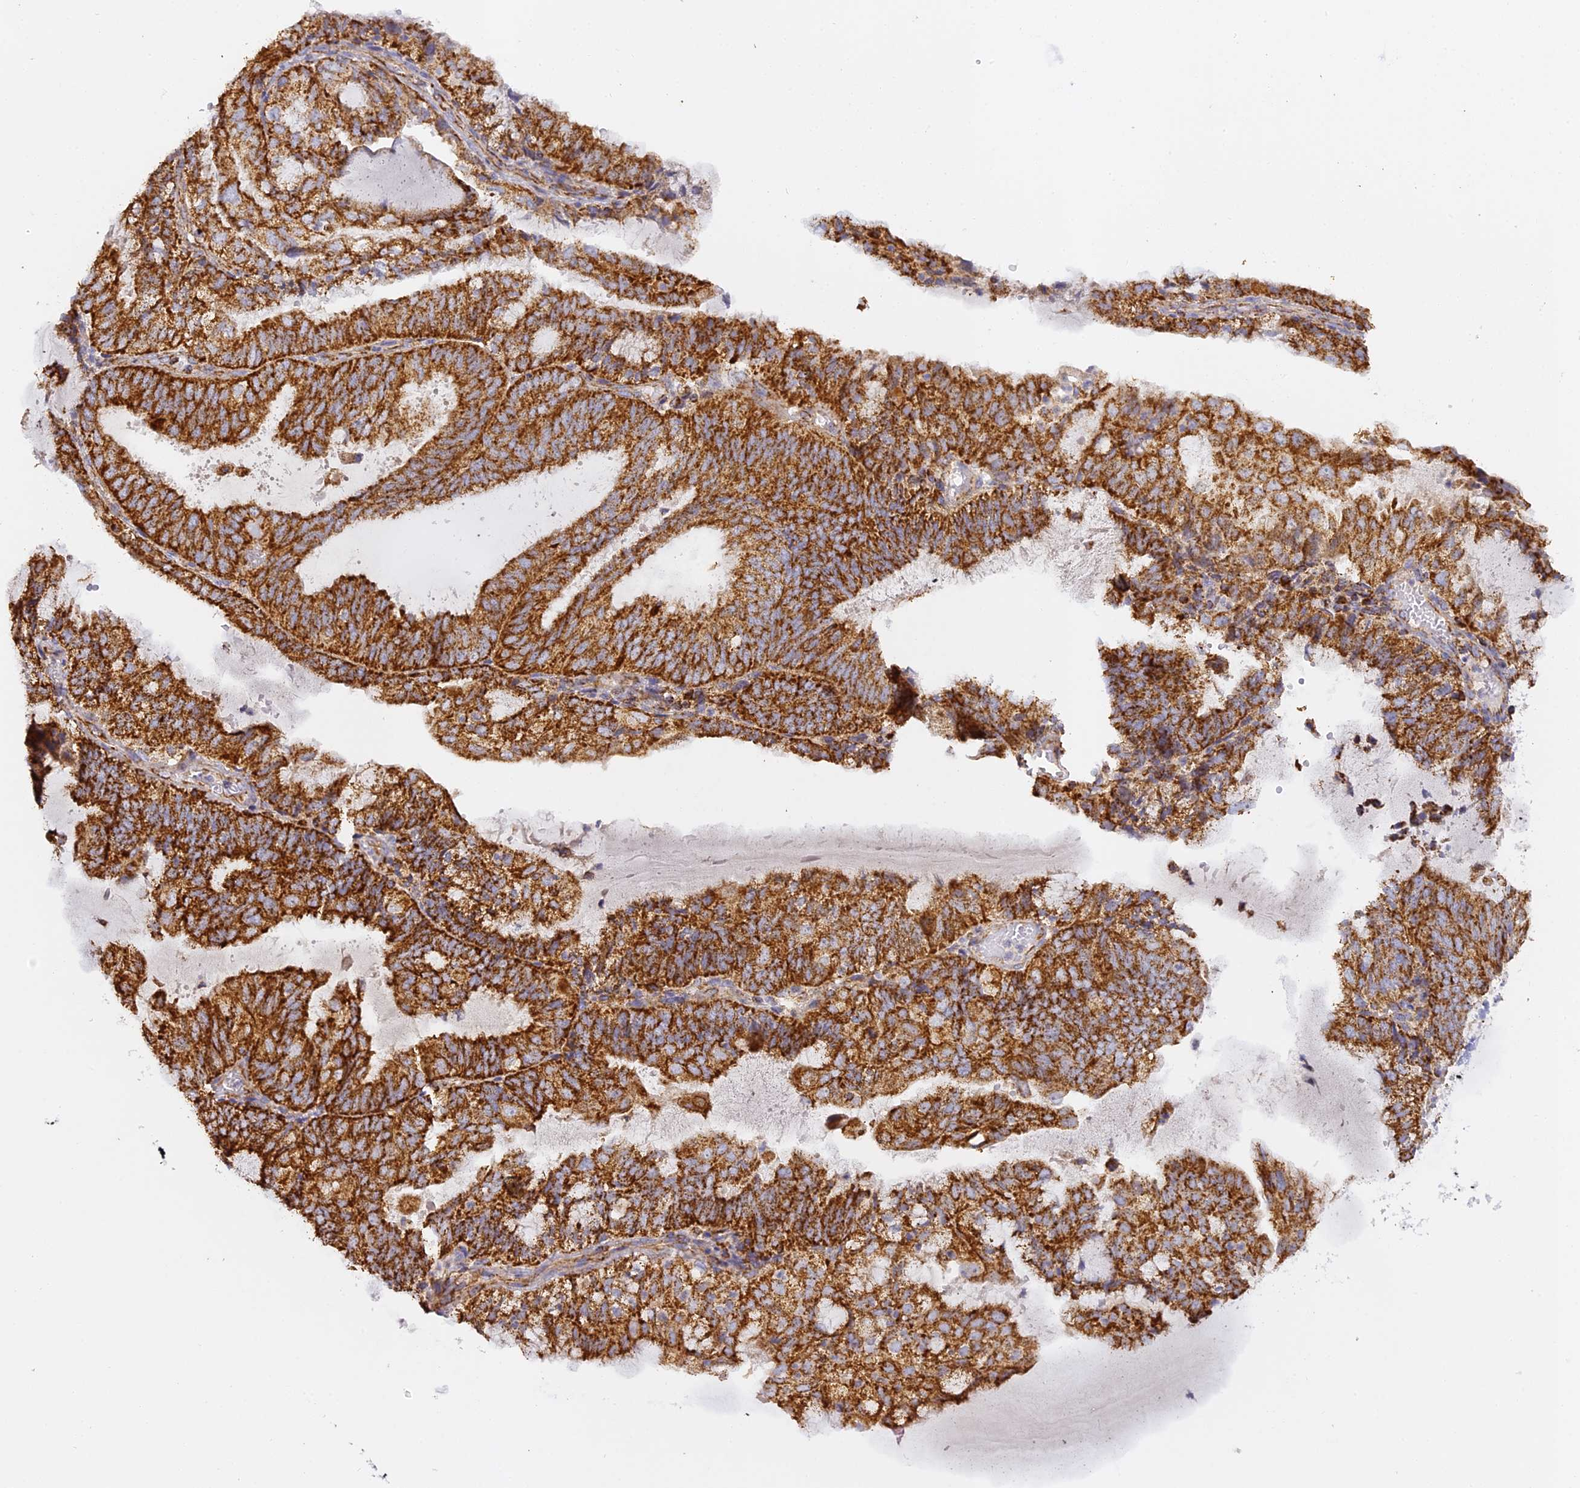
{"staining": {"intensity": "strong", "quantity": ">75%", "location": "cytoplasmic/membranous"}, "tissue": "endometrial cancer", "cell_type": "Tumor cells", "image_type": "cancer", "snomed": [{"axis": "morphology", "description": "Adenocarcinoma, NOS"}, {"axis": "topography", "description": "Endometrium"}], "caption": "Tumor cells display high levels of strong cytoplasmic/membranous expression in about >75% of cells in human adenocarcinoma (endometrial). (Brightfield microscopy of DAB IHC at high magnification).", "gene": "DONSON", "patient": {"sex": "female", "age": 81}}